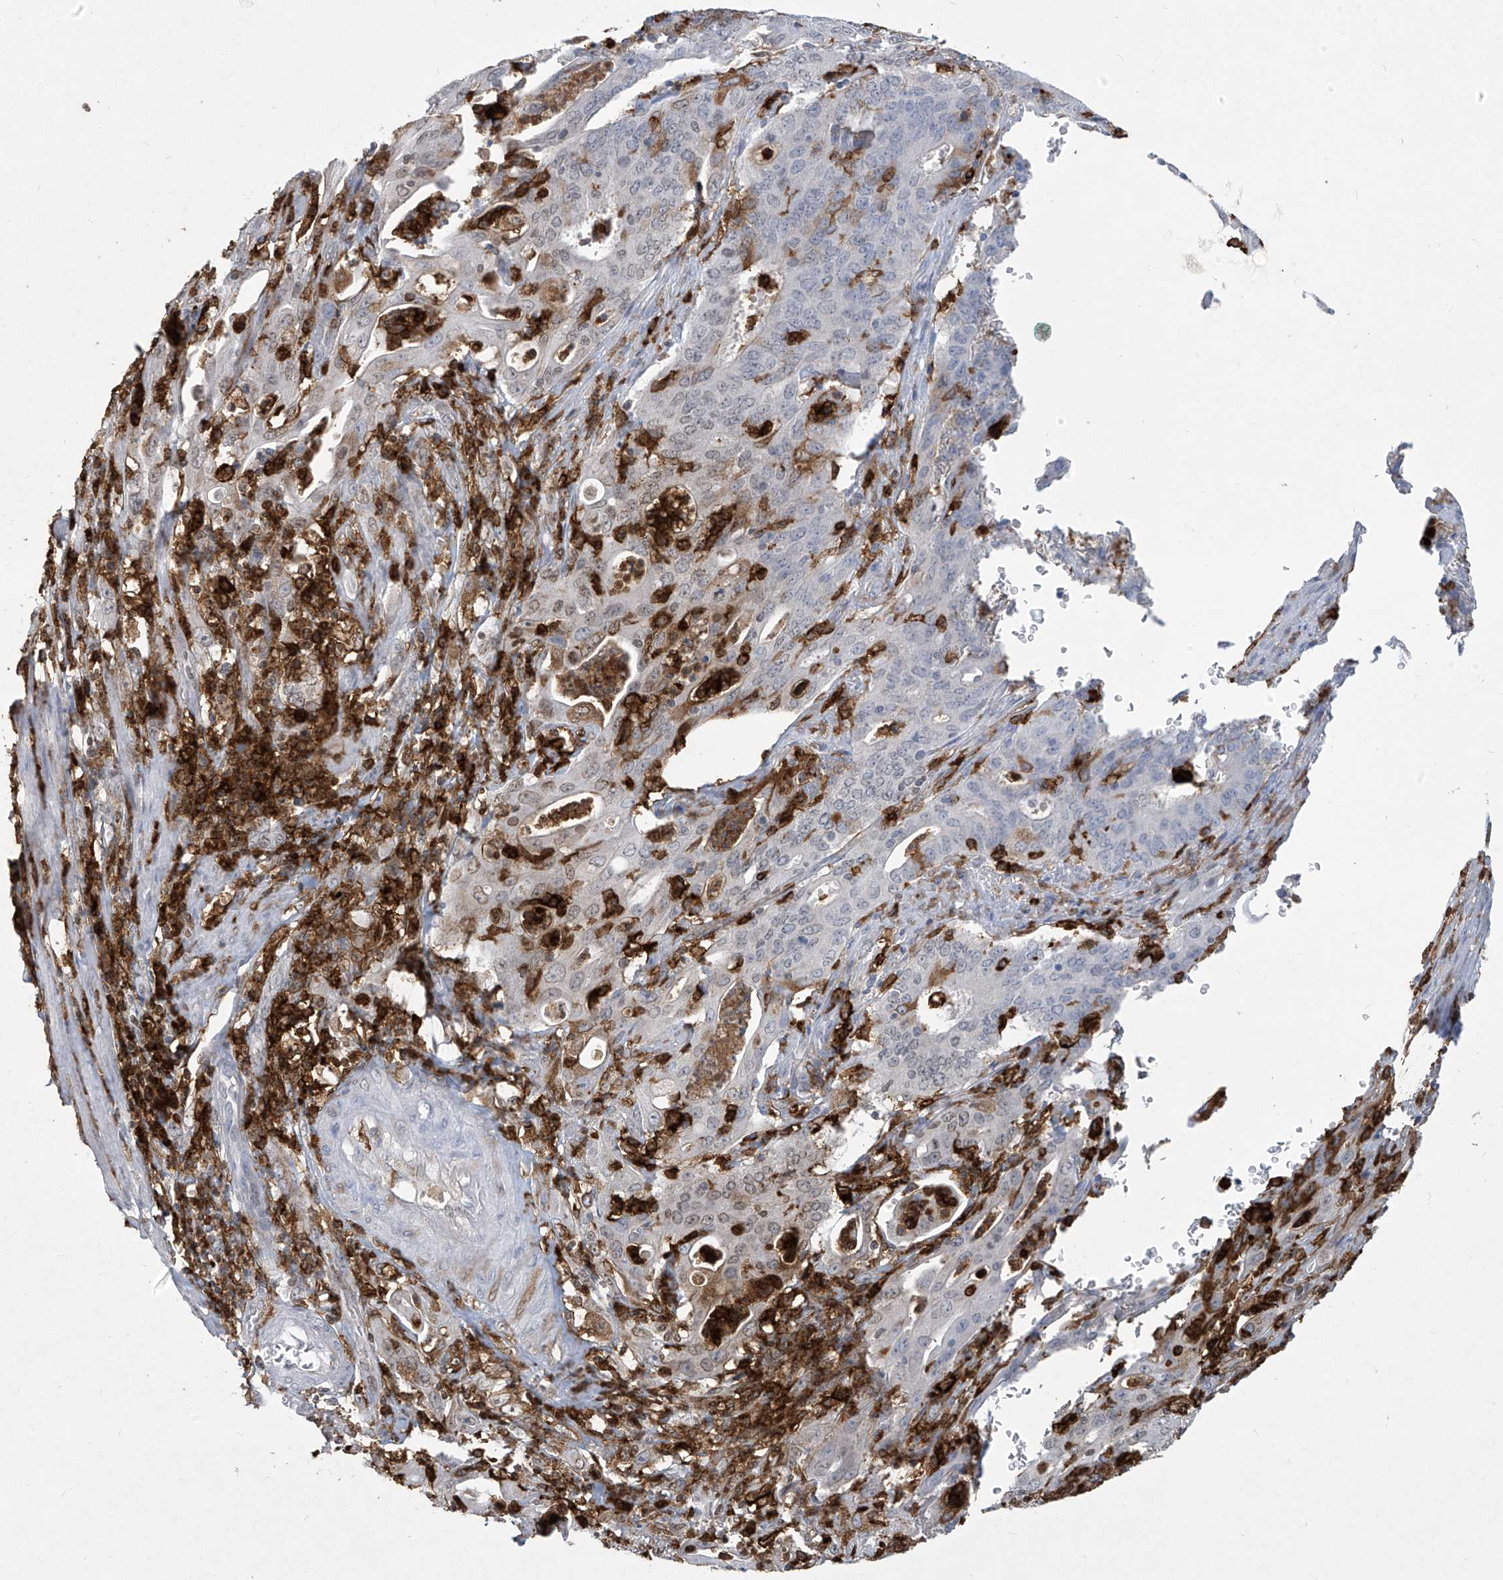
{"staining": {"intensity": "negative", "quantity": "none", "location": "none"}, "tissue": "cervical cancer", "cell_type": "Tumor cells", "image_type": "cancer", "snomed": [{"axis": "morphology", "description": "Adenocarcinoma, NOS"}, {"axis": "topography", "description": "Cervix"}], "caption": "Tumor cells show no significant protein expression in cervical adenocarcinoma.", "gene": "FCGR3A", "patient": {"sex": "female", "age": 44}}